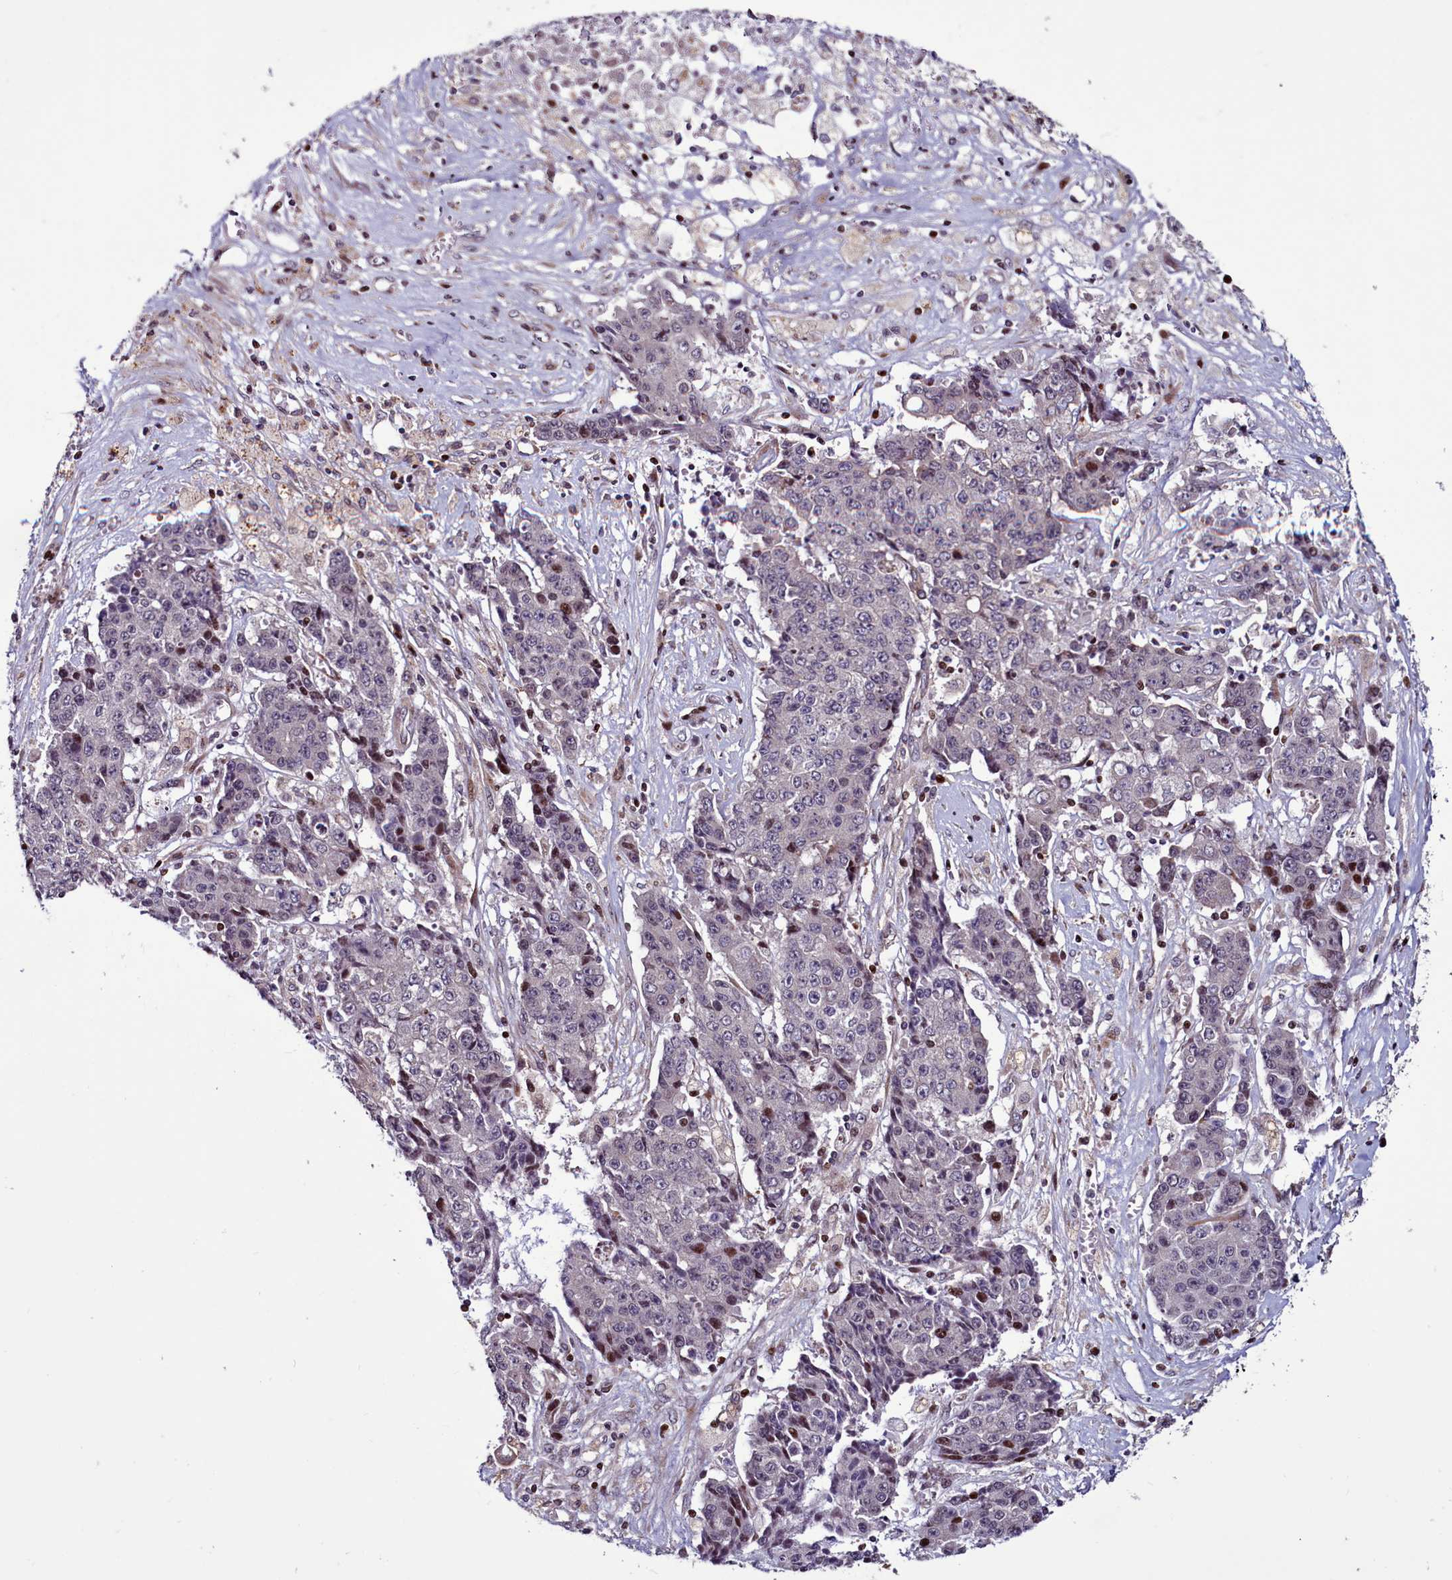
{"staining": {"intensity": "strong", "quantity": "<25%", "location": "nuclear"}, "tissue": "ovarian cancer", "cell_type": "Tumor cells", "image_type": "cancer", "snomed": [{"axis": "morphology", "description": "Carcinoma, endometroid"}, {"axis": "topography", "description": "Ovary"}], "caption": "High-power microscopy captured an immunohistochemistry image of ovarian cancer (endometroid carcinoma), revealing strong nuclear staining in about <25% of tumor cells.", "gene": "WBP11", "patient": {"sex": "female", "age": 42}}